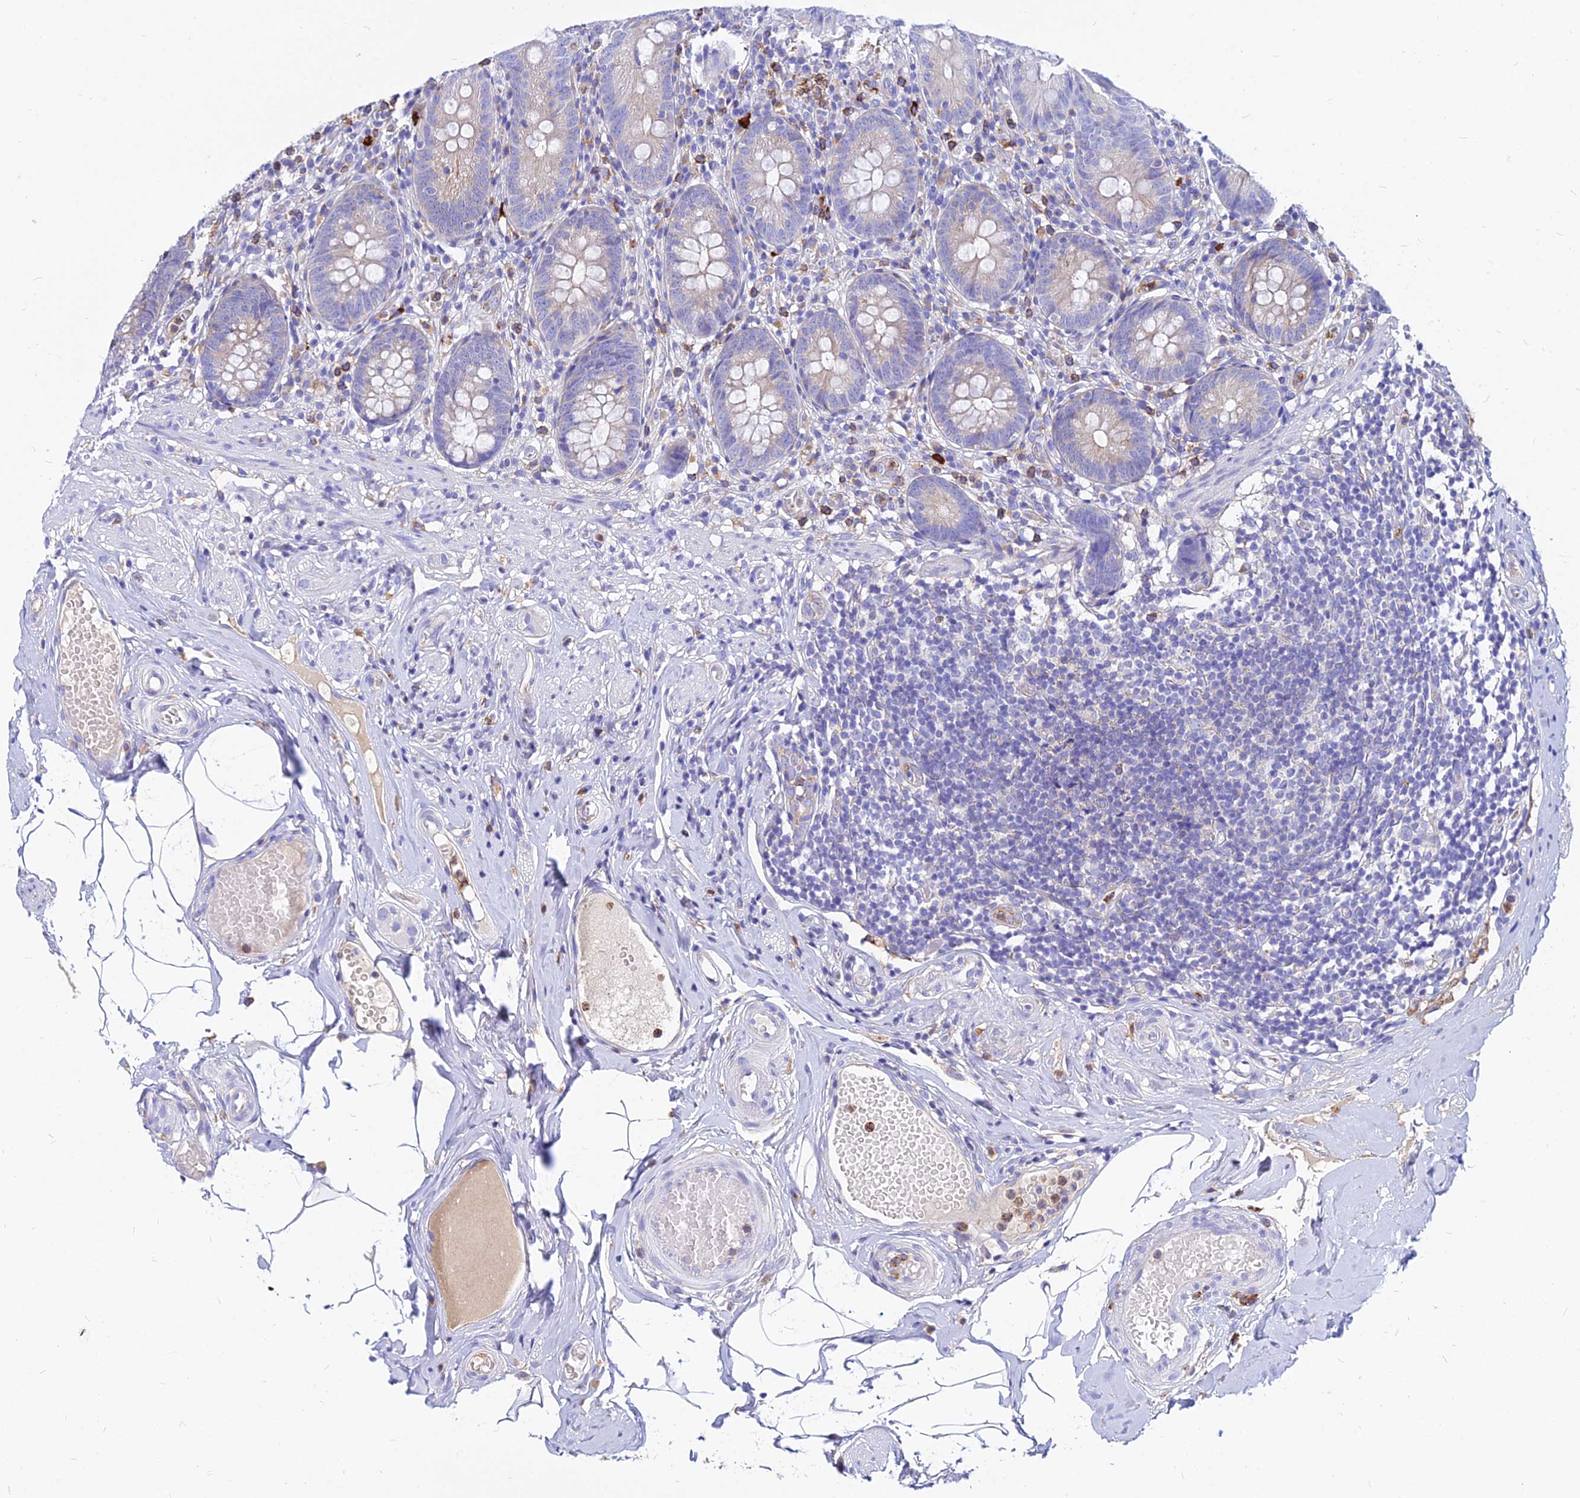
{"staining": {"intensity": "weak", "quantity": "25%-75%", "location": "cytoplasmic/membranous"}, "tissue": "appendix", "cell_type": "Glandular cells", "image_type": "normal", "snomed": [{"axis": "morphology", "description": "Normal tissue, NOS"}, {"axis": "topography", "description": "Appendix"}], "caption": "Appendix stained with immunohistochemistry demonstrates weak cytoplasmic/membranous staining in approximately 25%-75% of glandular cells. The staining is performed using DAB (3,3'-diaminobenzidine) brown chromogen to label protein expression. The nuclei are counter-stained blue using hematoxylin.", "gene": "AGTRAP", "patient": {"sex": "male", "age": 55}}